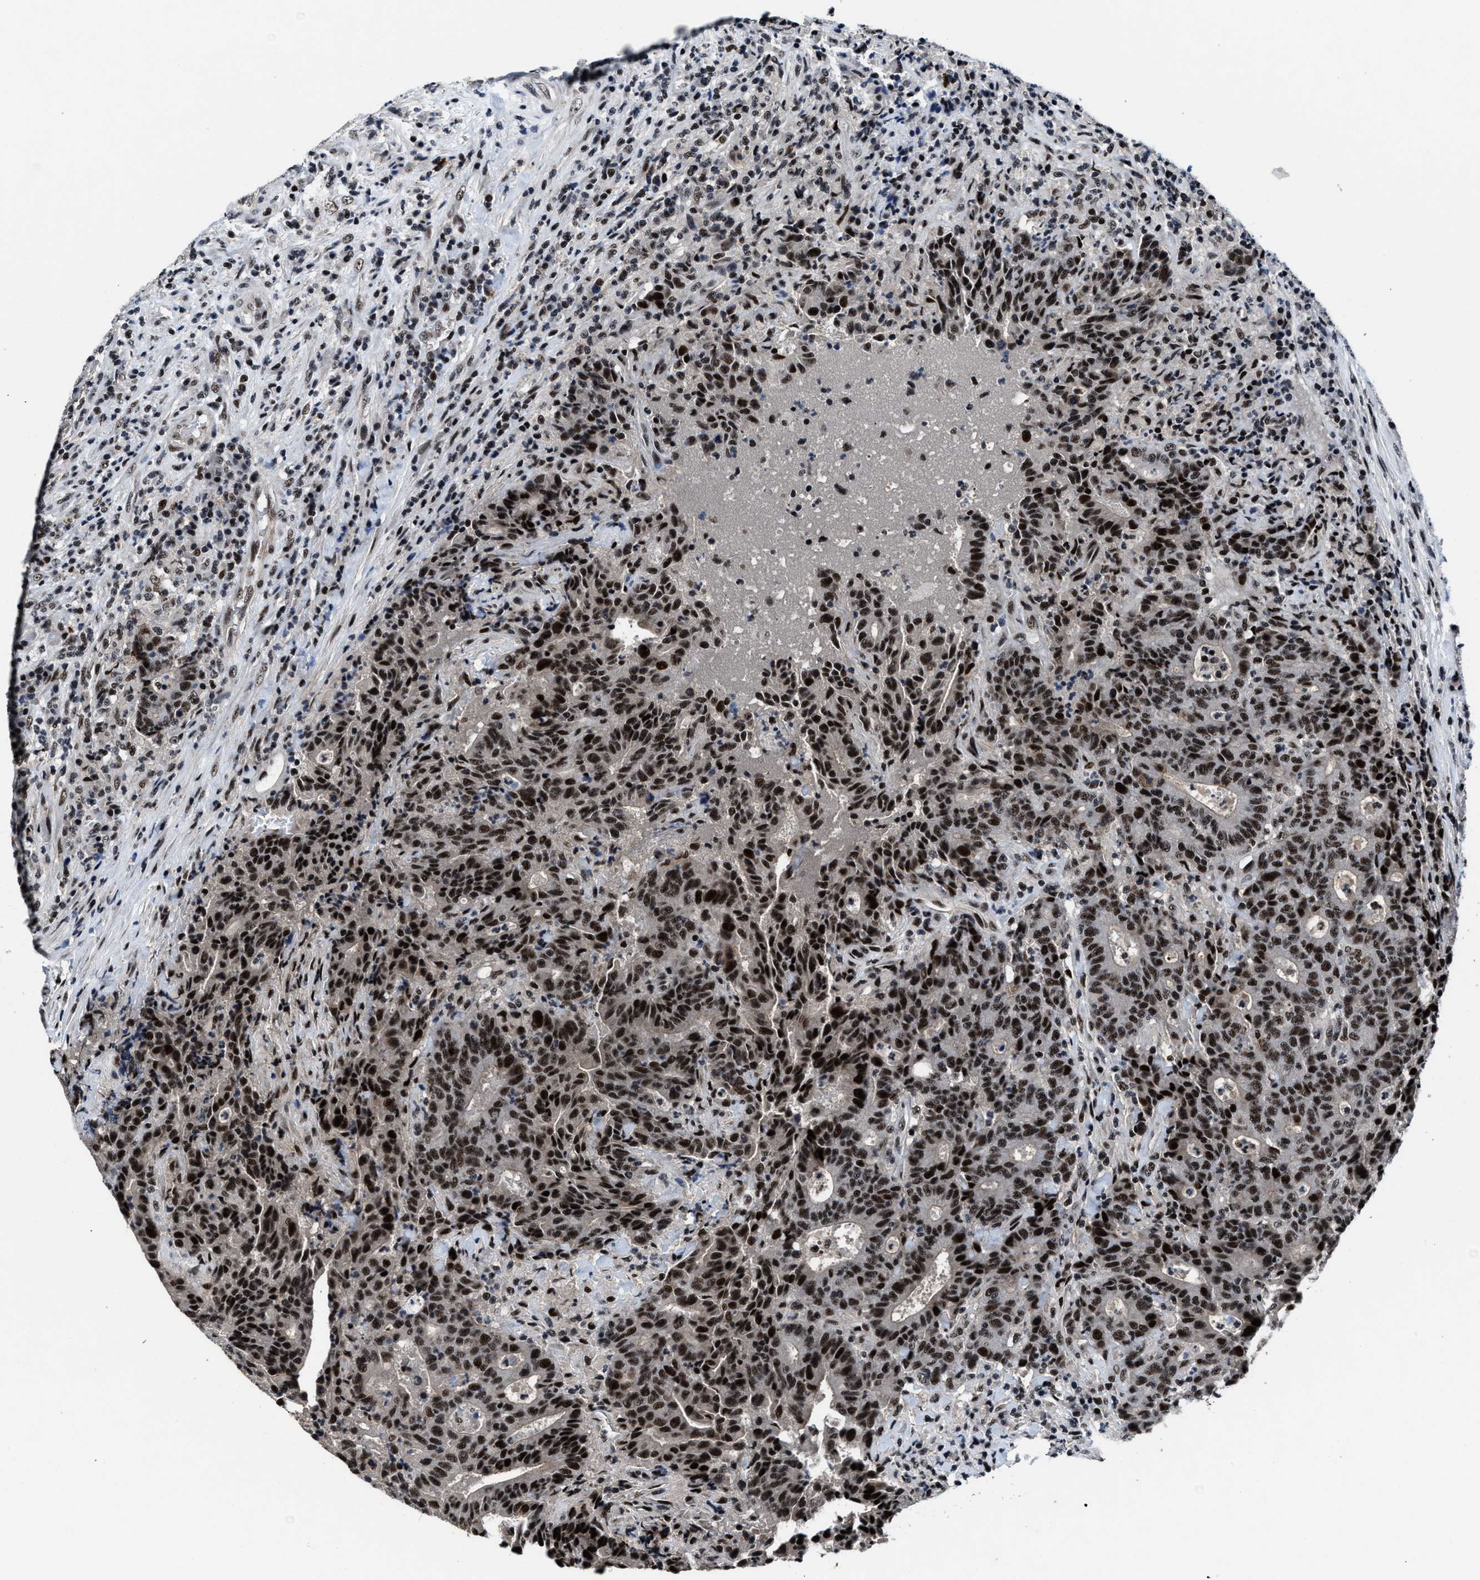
{"staining": {"intensity": "strong", "quantity": ">75%", "location": "nuclear"}, "tissue": "colorectal cancer", "cell_type": "Tumor cells", "image_type": "cancer", "snomed": [{"axis": "morphology", "description": "Adenocarcinoma, NOS"}, {"axis": "topography", "description": "Colon"}], "caption": "The micrograph reveals staining of colorectal adenocarcinoma, revealing strong nuclear protein staining (brown color) within tumor cells.", "gene": "ZNF233", "patient": {"sex": "female", "age": 75}}